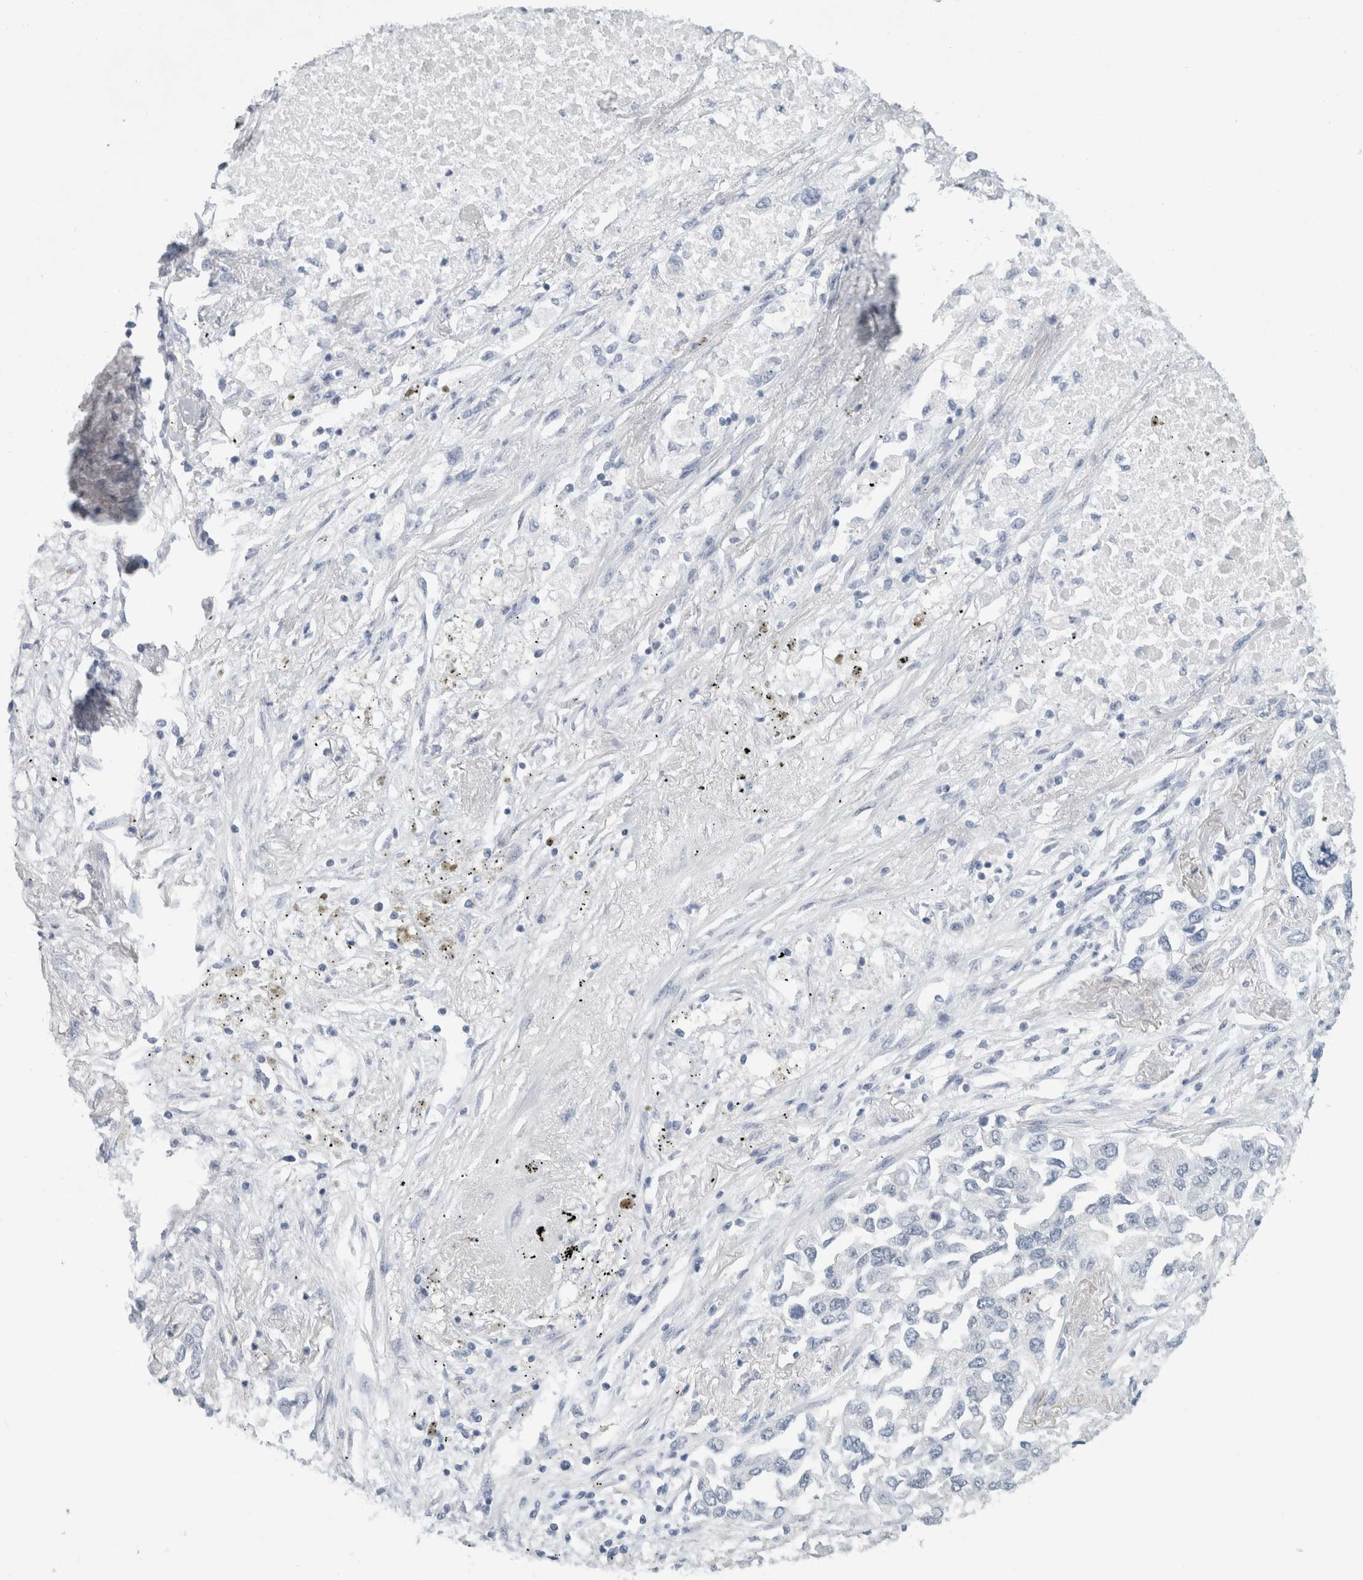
{"staining": {"intensity": "negative", "quantity": "none", "location": "none"}, "tissue": "lung cancer", "cell_type": "Tumor cells", "image_type": "cancer", "snomed": [{"axis": "morphology", "description": "Inflammation, NOS"}, {"axis": "morphology", "description": "Adenocarcinoma, NOS"}, {"axis": "topography", "description": "Lung"}], "caption": "Tumor cells are negative for brown protein staining in lung cancer (adenocarcinoma). The staining was performed using DAB (3,3'-diaminobenzidine) to visualize the protein expression in brown, while the nuclei were stained in blue with hematoxylin (Magnification: 20x).", "gene": "CASP6", "patient": {"sex": "male", "age": 63}}